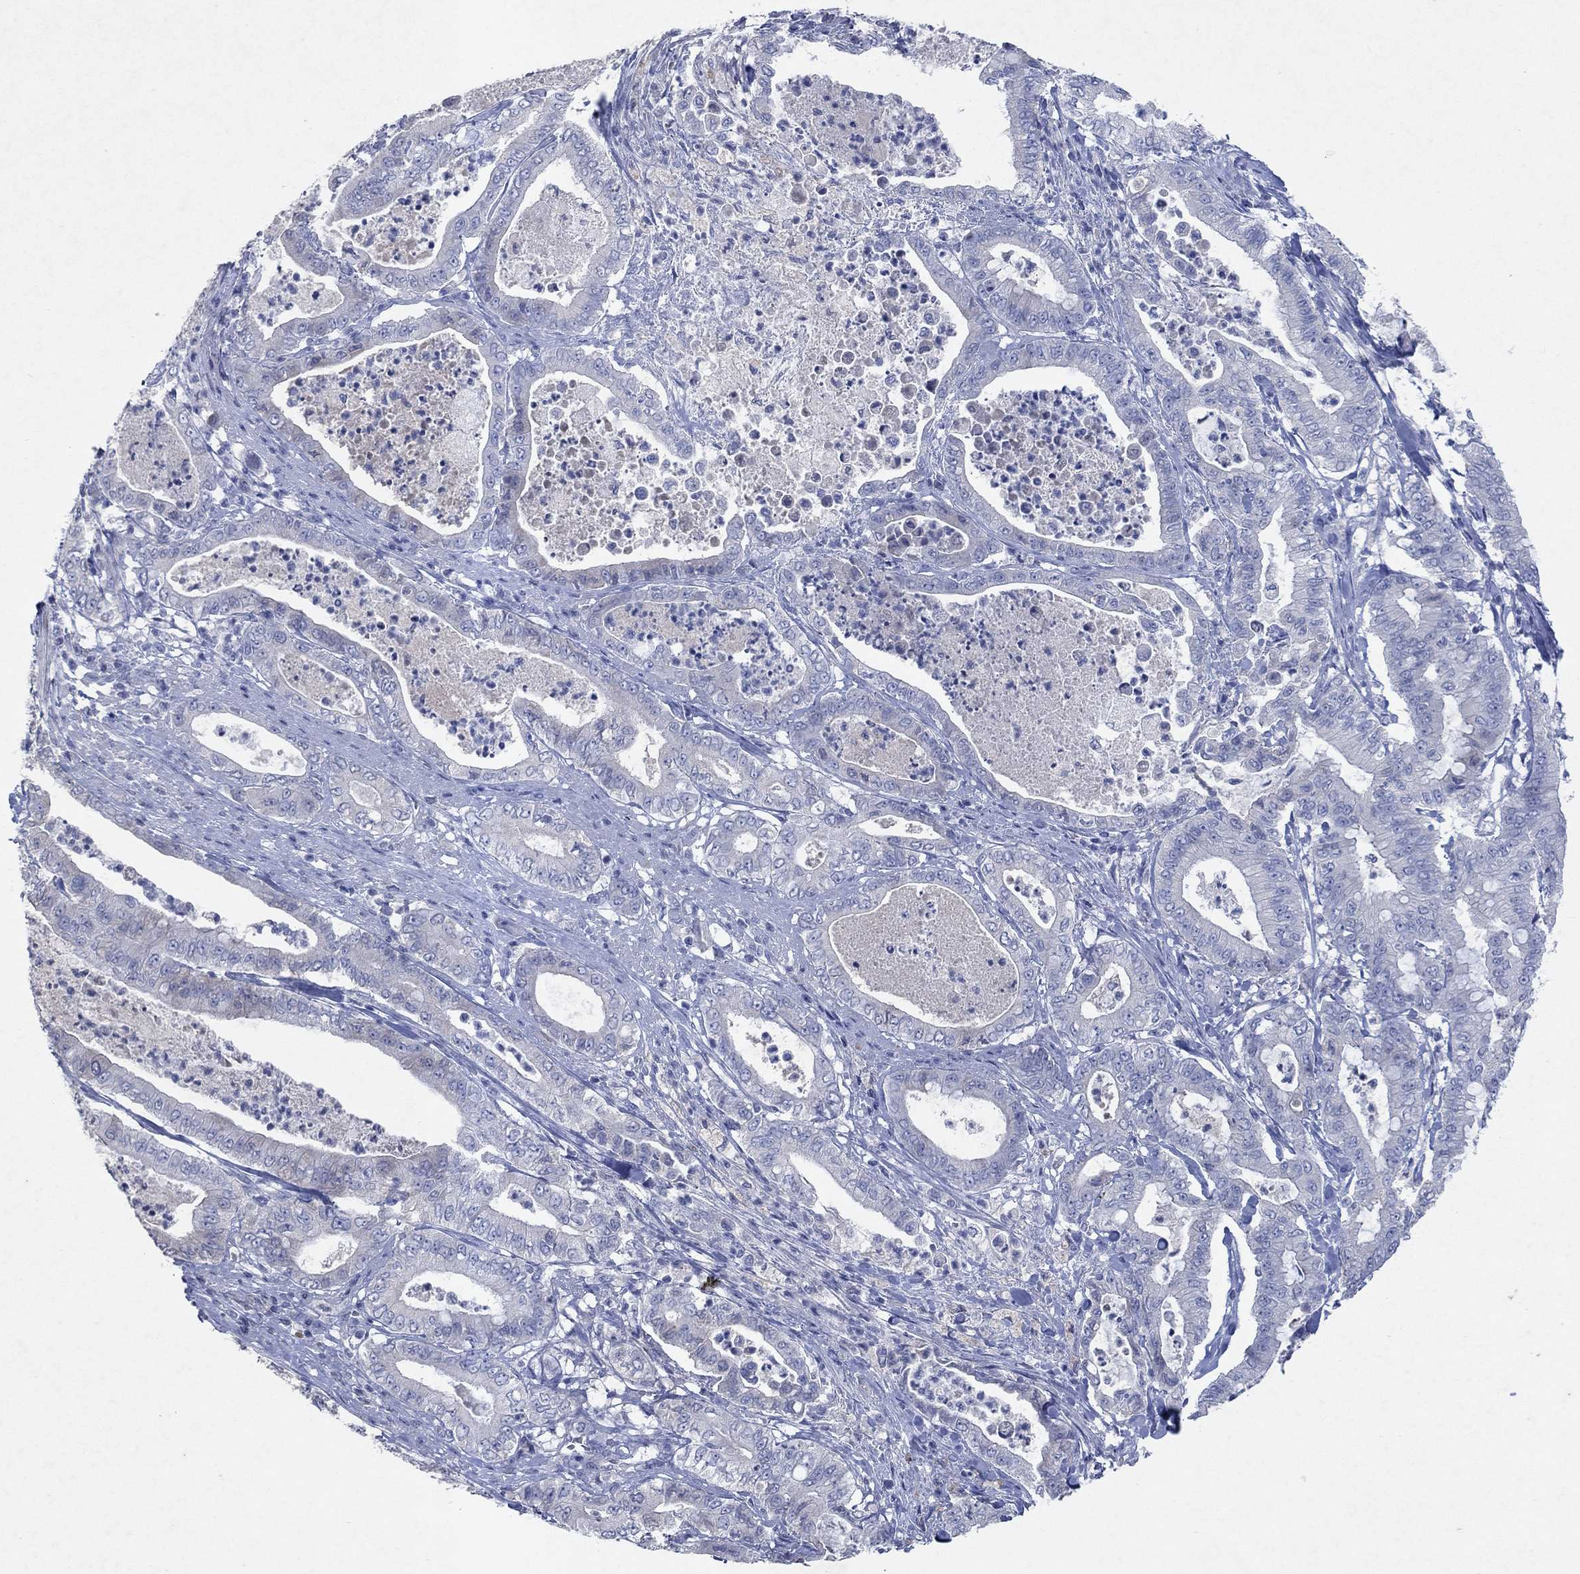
{"staining": {"intensity": "negative", "quantity": "none", "location": "none"}, "tissue": "pancreatic cancer", "cell_type": "Tumor cells", "image_type": "cancer", "snomed": [{"axis": "morphology", "description": "Adenocarcinoma, NOS"}, {"axis": "topography", "description": "Pancreas"}], "caption": "Tumor cells are negative for brown protein staining in pancreatic adenocarcinoma.", "gene": "KRT40", "patient": {"sex": "male", "age": 71}}